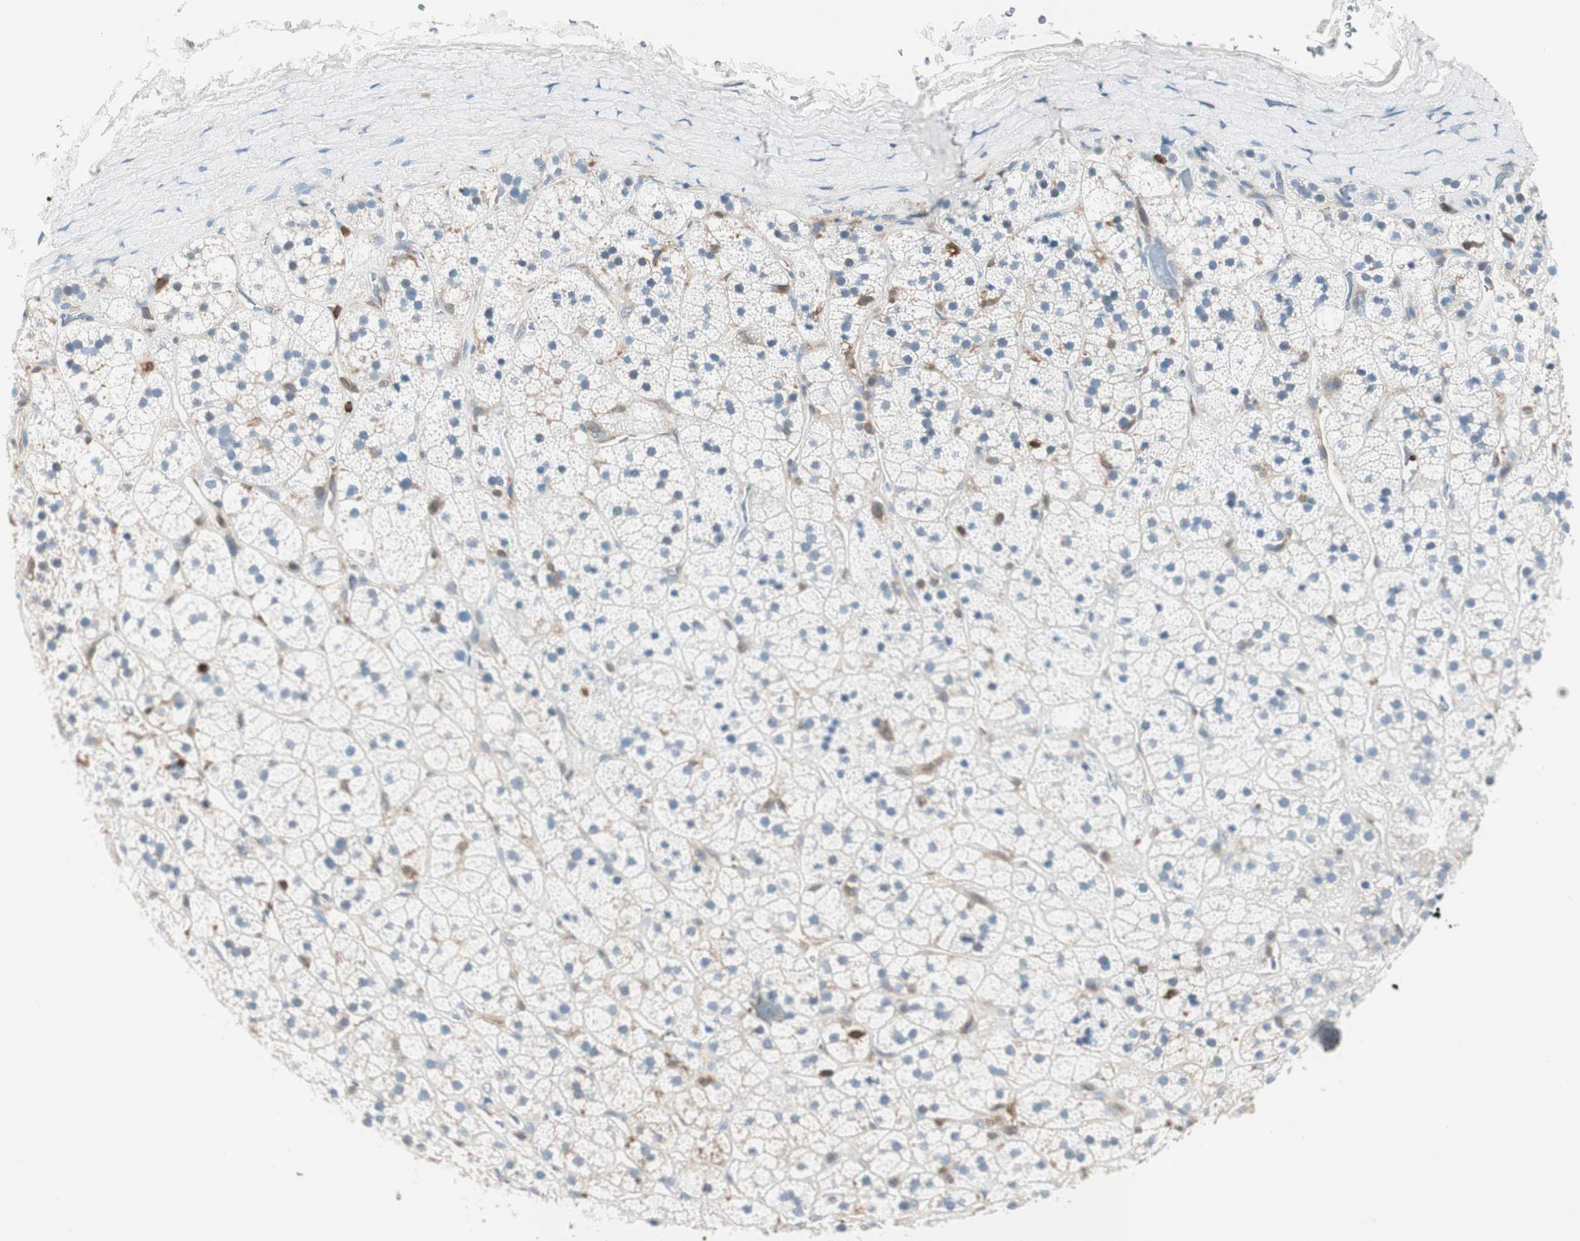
{"staining": {"intensity": "negative", "quantity": "none", "location": "none"}, "tissue": "adrenal gland", "cell_type": "Glandular cells", "image_type": "normal", "snomed": [{"axis": "morphology", "description": "Normal tissue, NOS"}, {"axis": "topography", "description": "Adrenal gland"}], "caption": "High magnification brightfield microscopy of benign adrenal gland stained with DAB (brown) and counterstained with hematoxylin (blue): glandular cells show no significant positivity.", "gene": "COTL1", "patient": {"sex": "male", "age": 56}}